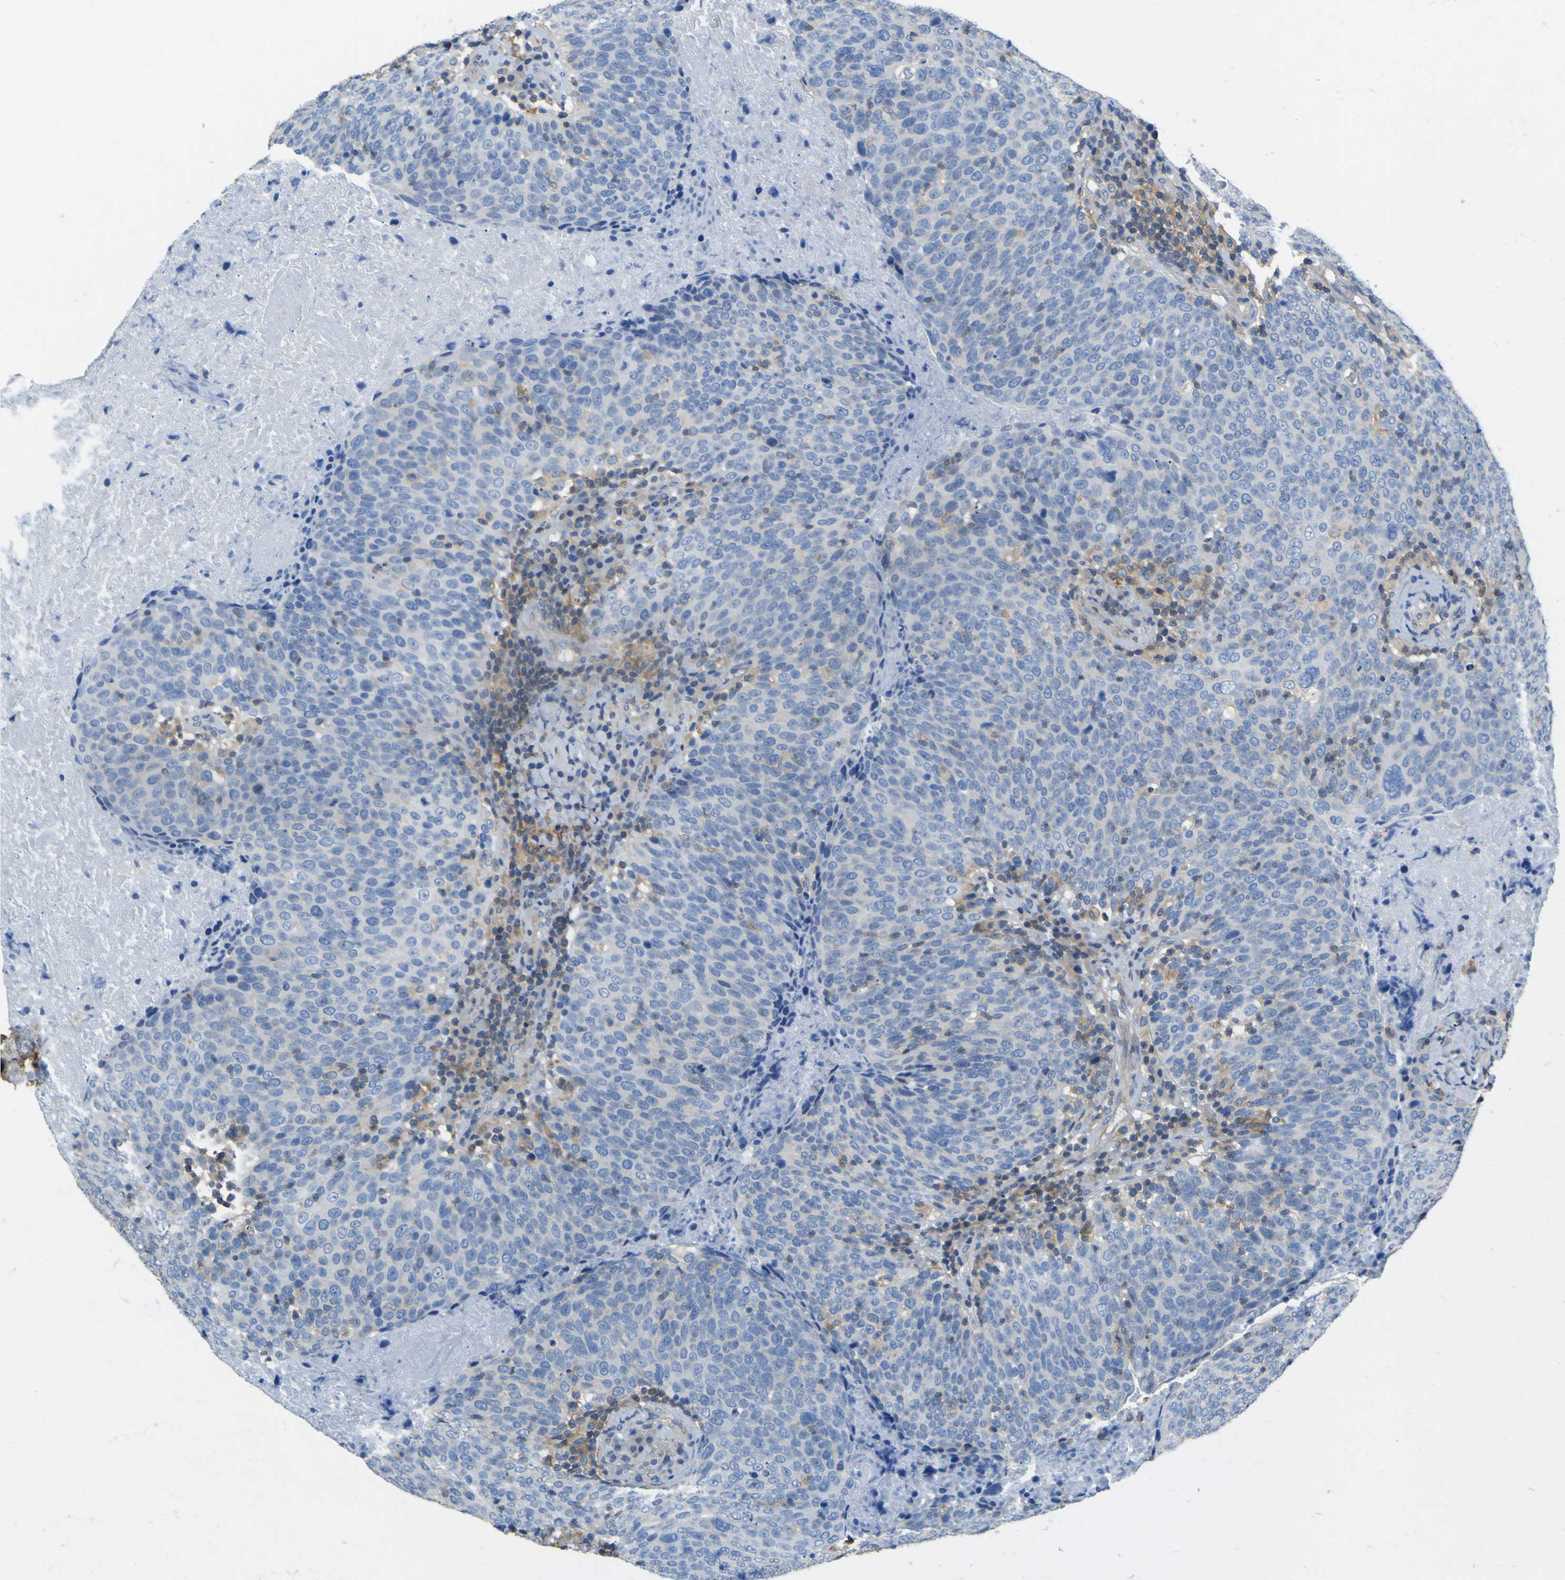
{"staining": {"intensity": "weak", "quantity": "<25%", "location": "cytoplasmic/membranous"}, "tissue": "head and neck cancer", "cell_type": "Tumor cells", "image_type": "cancer", "snomed": [{"axis": "morphology", "description": "Squamous cell carcinoma, NOS"}, {"axis": "morphology", "description": "Squamous cell carcinoma, metastatic, NOS"}, {"axis": "topography", "description": "Lymph node"}, {"axis": "topography", "description": "Head-Neck"}], "caption": "Immunohistochemistry histopathology image of head and neck squamous cell carcinoma stained for a protein (brown), which demonstrates no positivity in tumor cells. (Brightfield microscopy of DAB immunohistochemistry (IHC) at high magnification).", "gene": "OGN", "patient": {"sex": "male", "age": 62}}